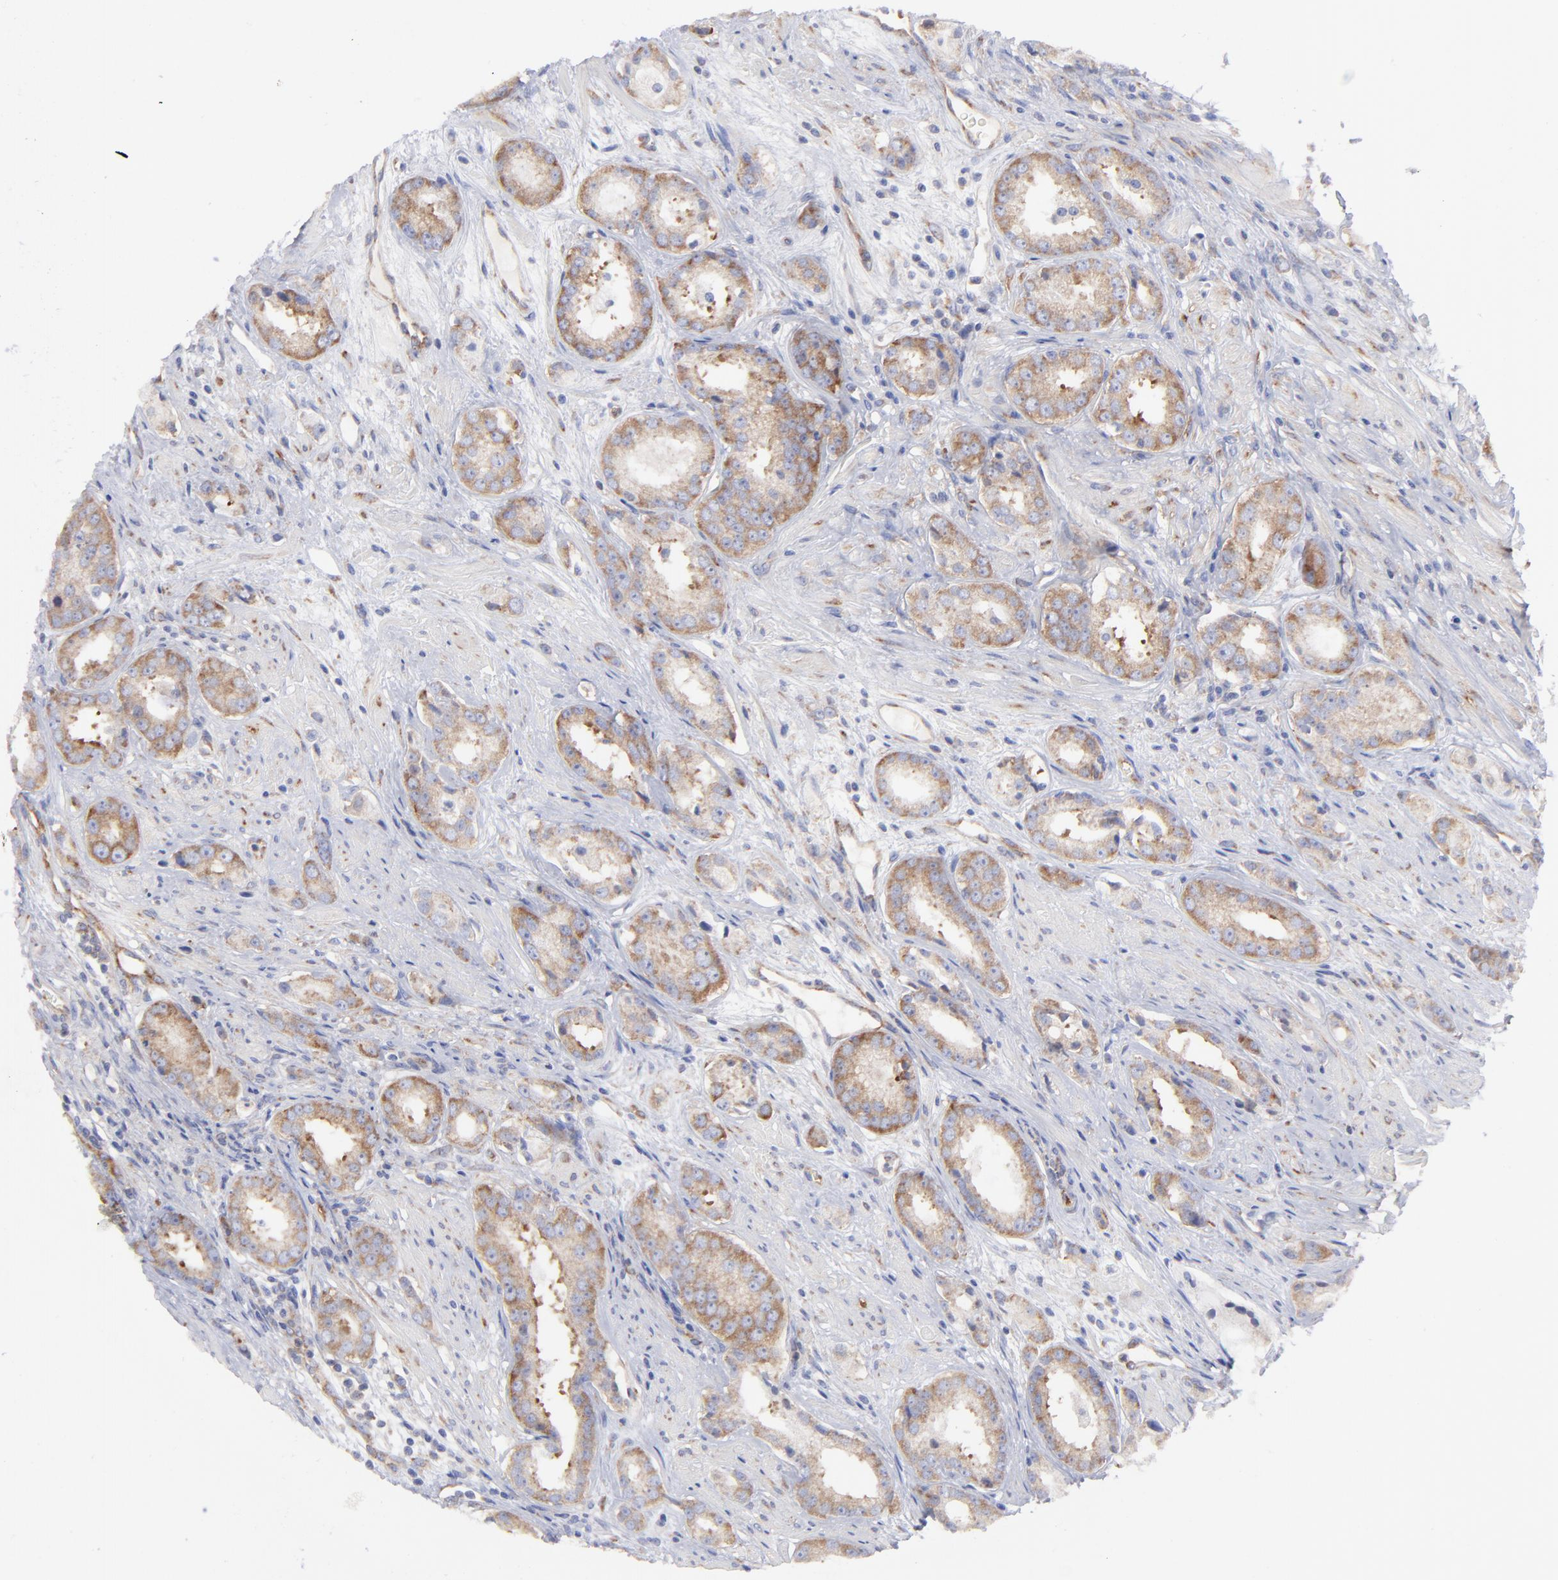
{"staining": {"intensity": "moderate", "quantity": ">75%", "location": "cytoplasmic/membranous"}, "tissue": "prostate cancer", "cell_type": "Tumor cells", "image_type": "cancer", "snomed": [{"axis": "morphology", "description": "Adenocarcinoma, Medium grade"}, {"axis": "topography", "description": "Prostate"}], "caption": "Immunohistochemistry (IHC) of human prostate cancer demonstrates medium levels of moderate cytoplasmic/membranous staining in about >75% of tumor cells.", "gene": "EIF2AK2", "patient": {"sex": "male", "age": 53}}